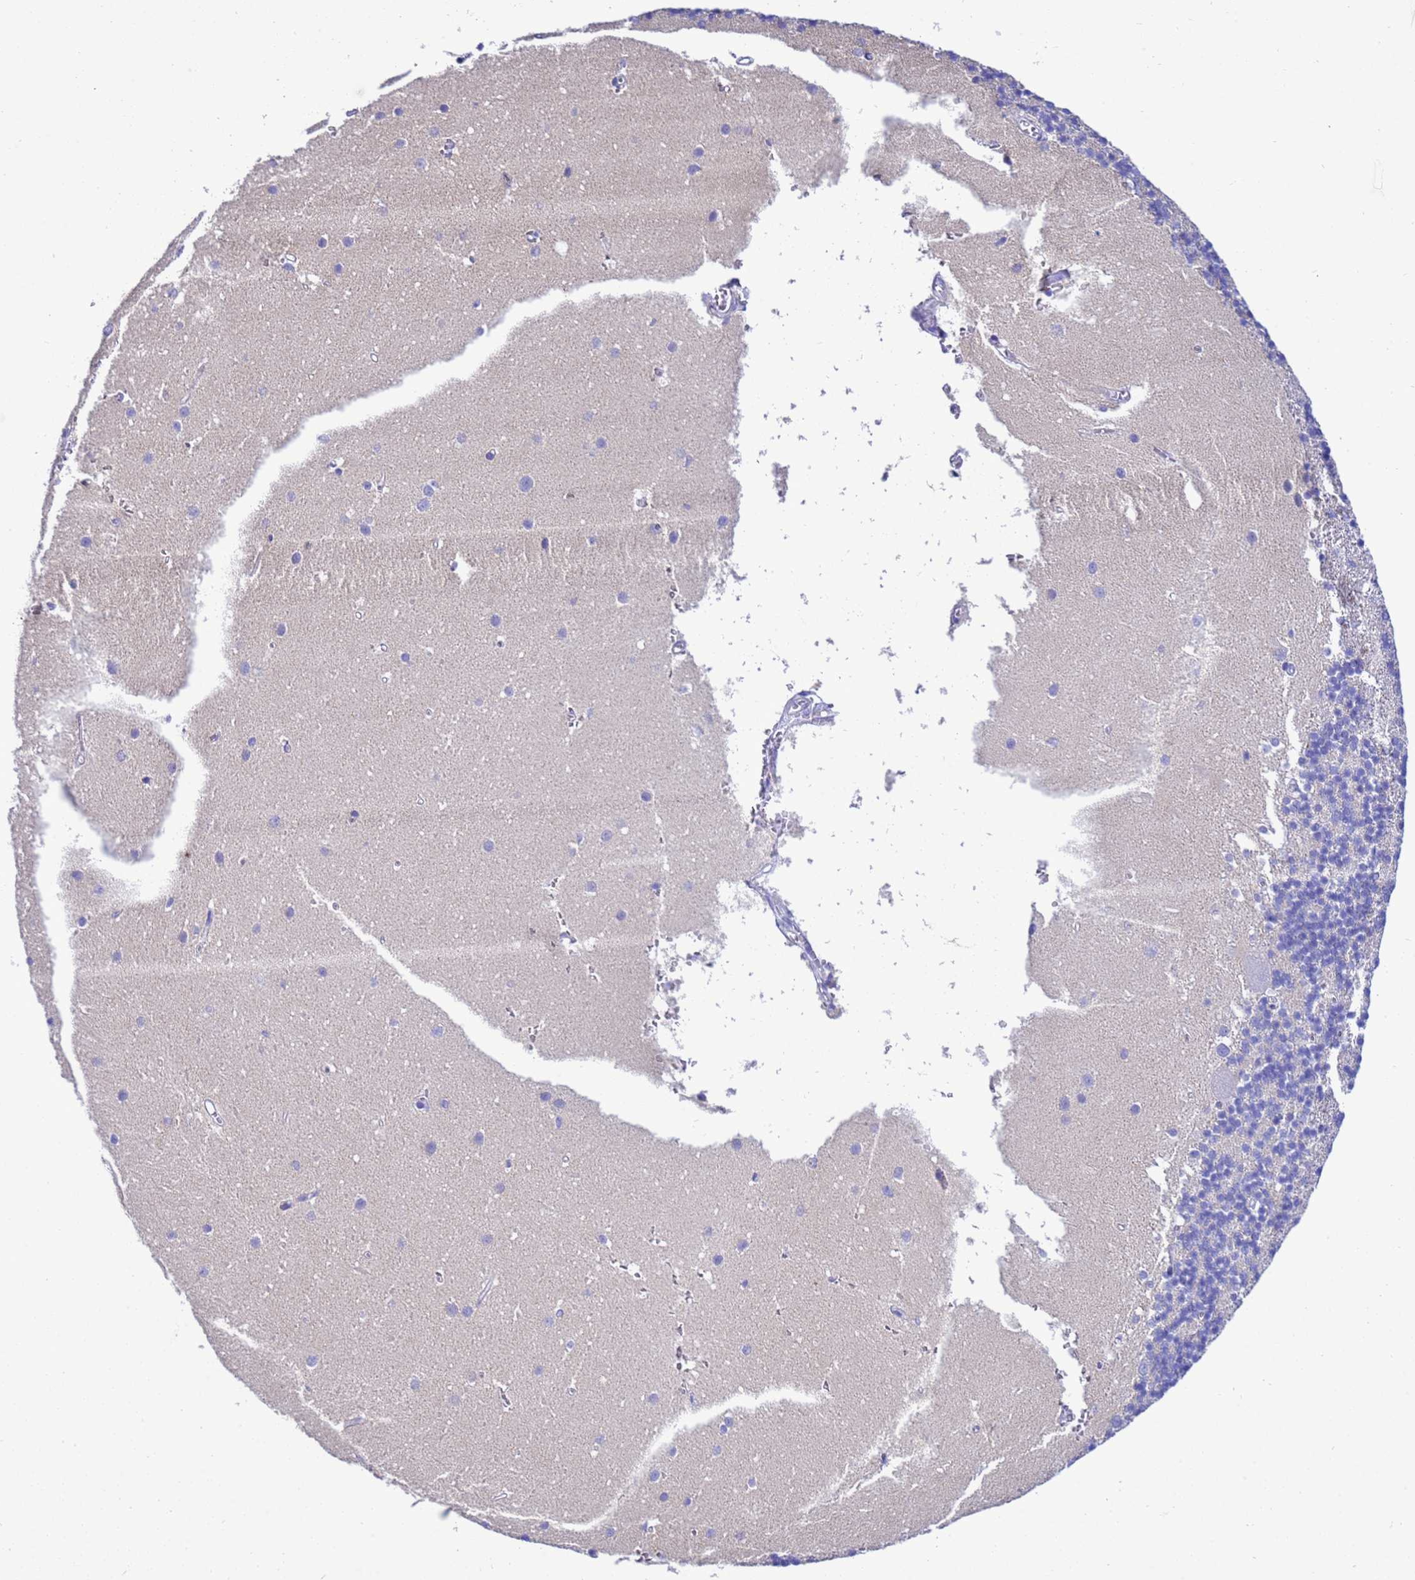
{"staining": {"intensity": "negative", "quantity": "none", "location": "none"}, "tissue": "cerebellum", "cell_type": "Cells in granular layer", "image_type": "normal", "snomed": [{"axis": "morphology", "description": "Normal tissue, NOS"}, {"axis": "topography", "description": "Cerebellum"}], "caption": "IHC micrograph of benign cerebellum stained for a protein (brown), which shows no positivity in cells in granular layer. Nuclei are stained in blue.", "gene": "KICS2", "patient": {"sex": "male", "age": 54}}